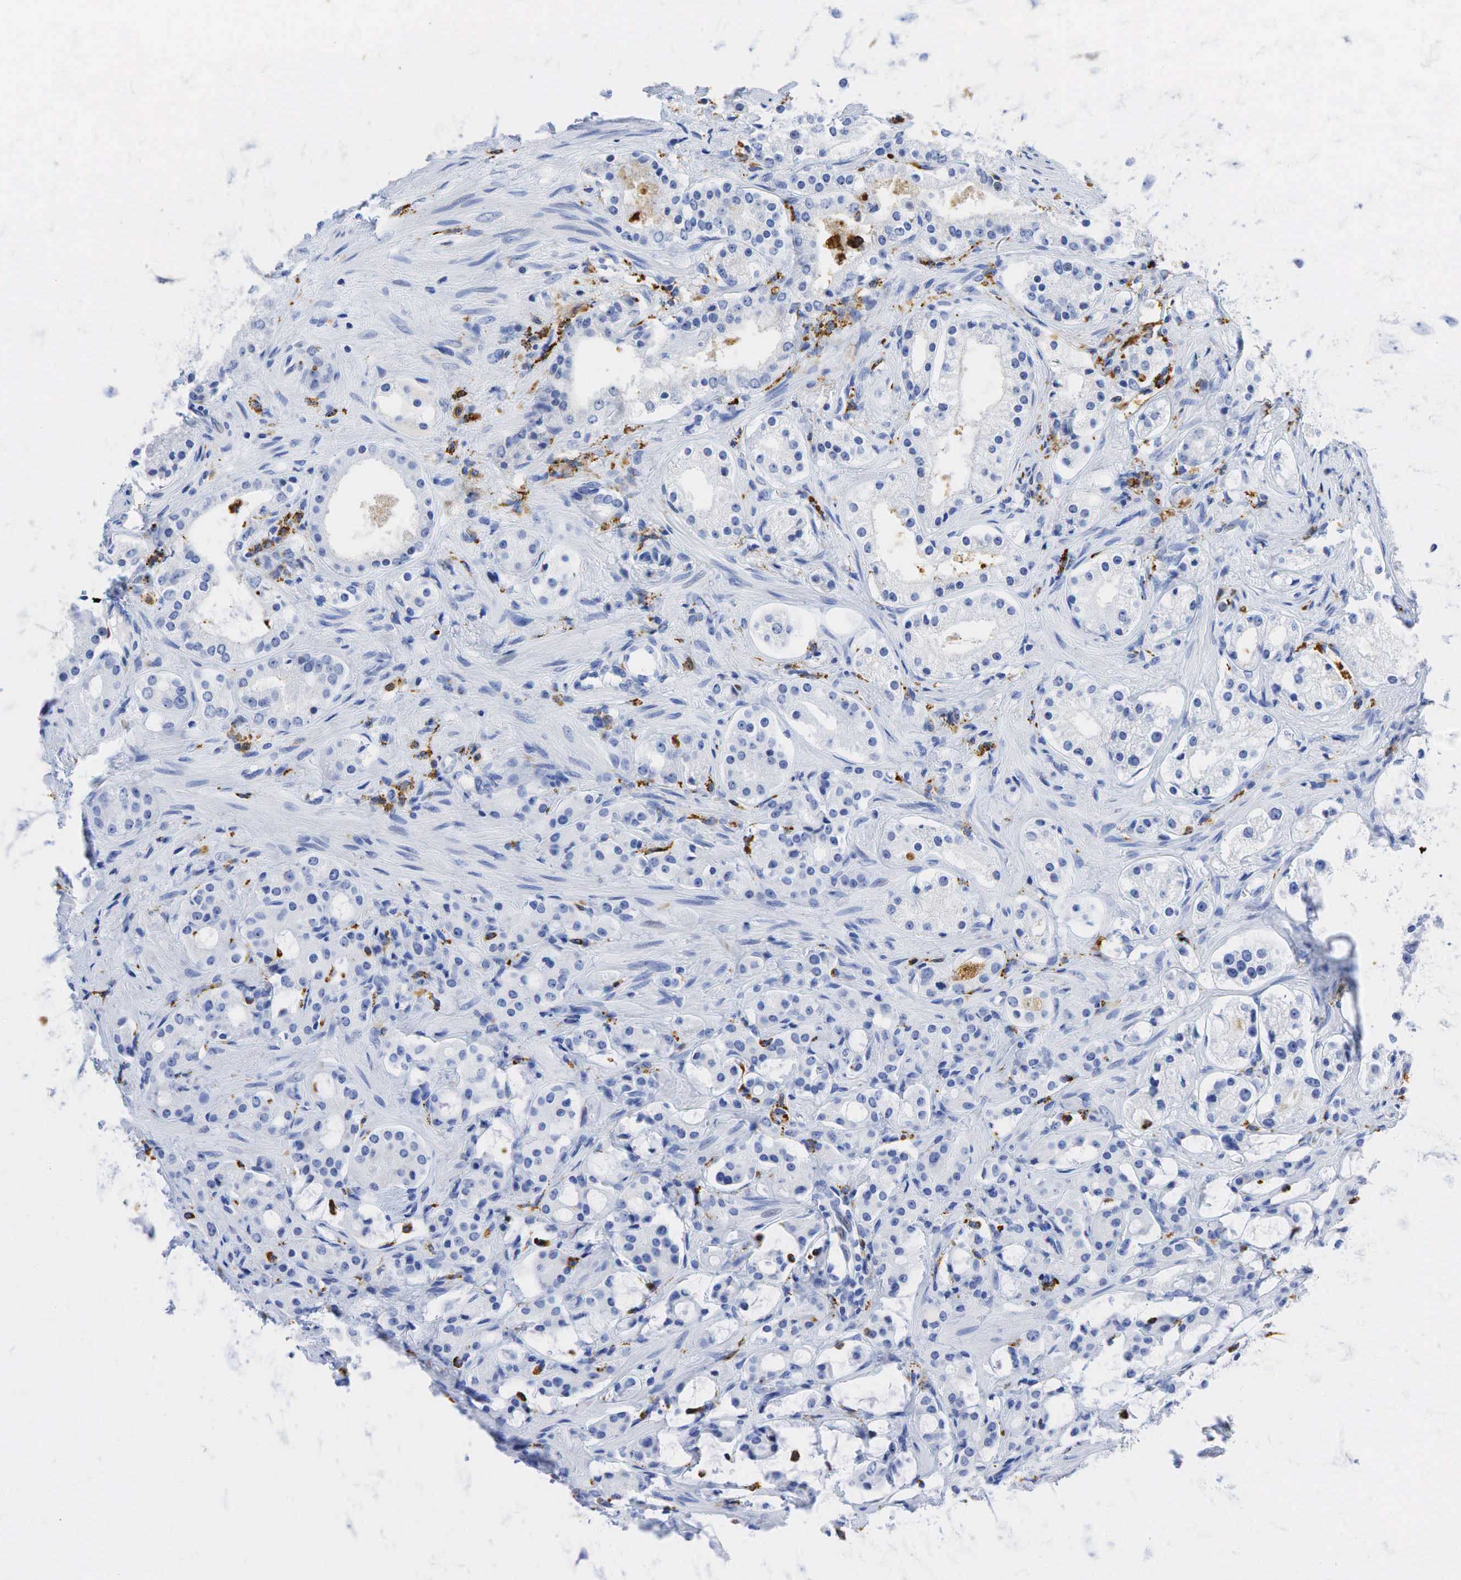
{"staining": {"intensity": "negative", "quantity": "none", "location": "none"}, "tissue": "prostate cancer", "cell_type": "Tumor cells", "image_type": "cancer", "snomed": [{"axis": "morphology", "description": "Adenocarcinoma, Medium grade"}, {"axis": "topography", "description": "Prostate"}], "caption": "Human adenocarcinoma (medium-grade) (prostate) stained for a protein using IHC reveals no expression in tumor cells.", "gene": "CD68", "patient": {"sex": "male", "age": 73}}